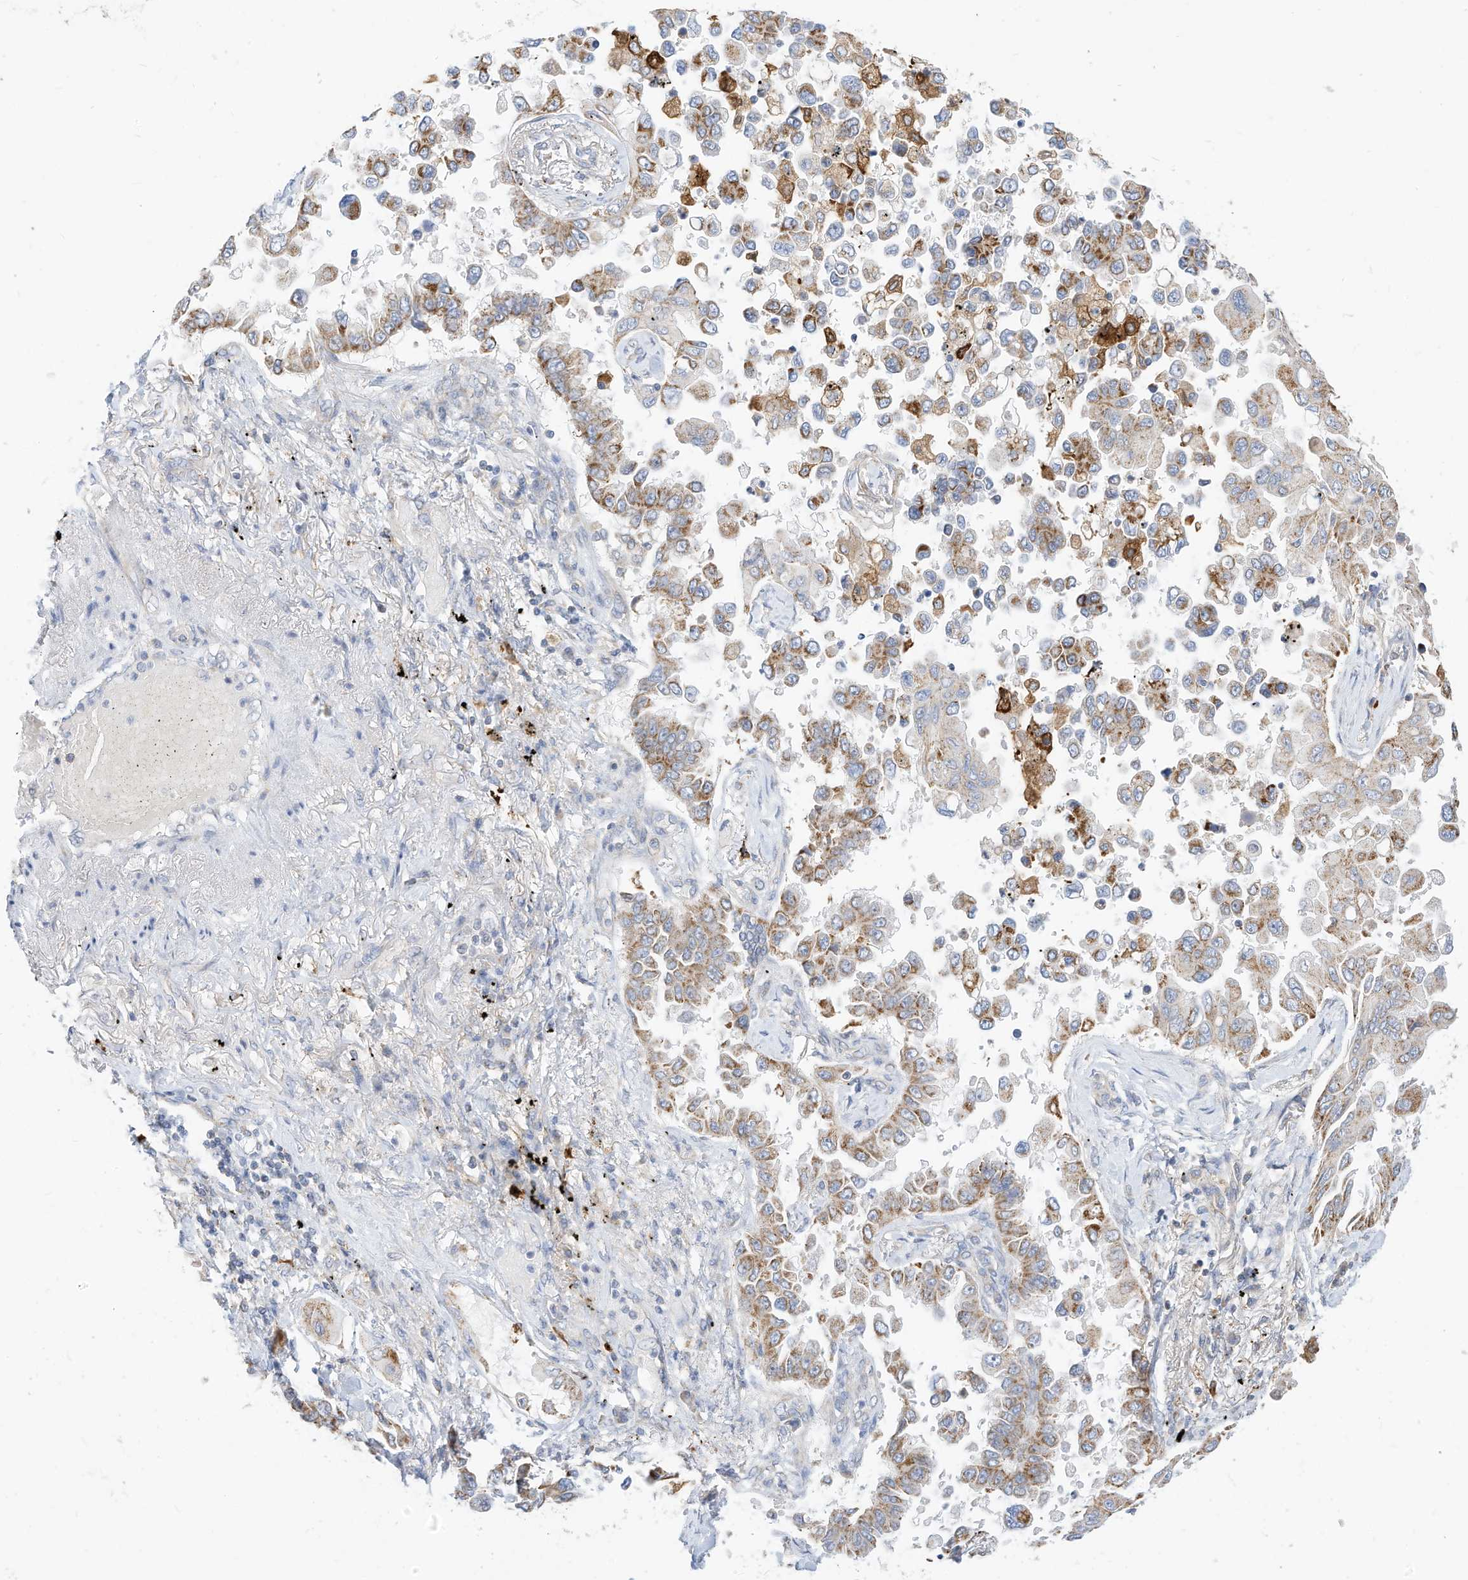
{"staining": {"intensity": "moderate", "quantity": ">75%", "location": "cytoplasmic/membranous"}, "tissue": "lung cancer", "cell_type": "Tumor cells", "image_type": "cancer", "snomed": [{"axis": "morphology", "description": "Adenocarcinoma, NOS"}, {"axis": "topography", "description": "Lung"}], "caption": "This is an image of immunohistochemistry (IHC) staining of lung cancer (adenocarcinoma), which shows moderate positivity in the cytoplasmic/membranous of tumor cells.", "gene": "RHOH", "patient": {"sex": "female", "age": 67}}